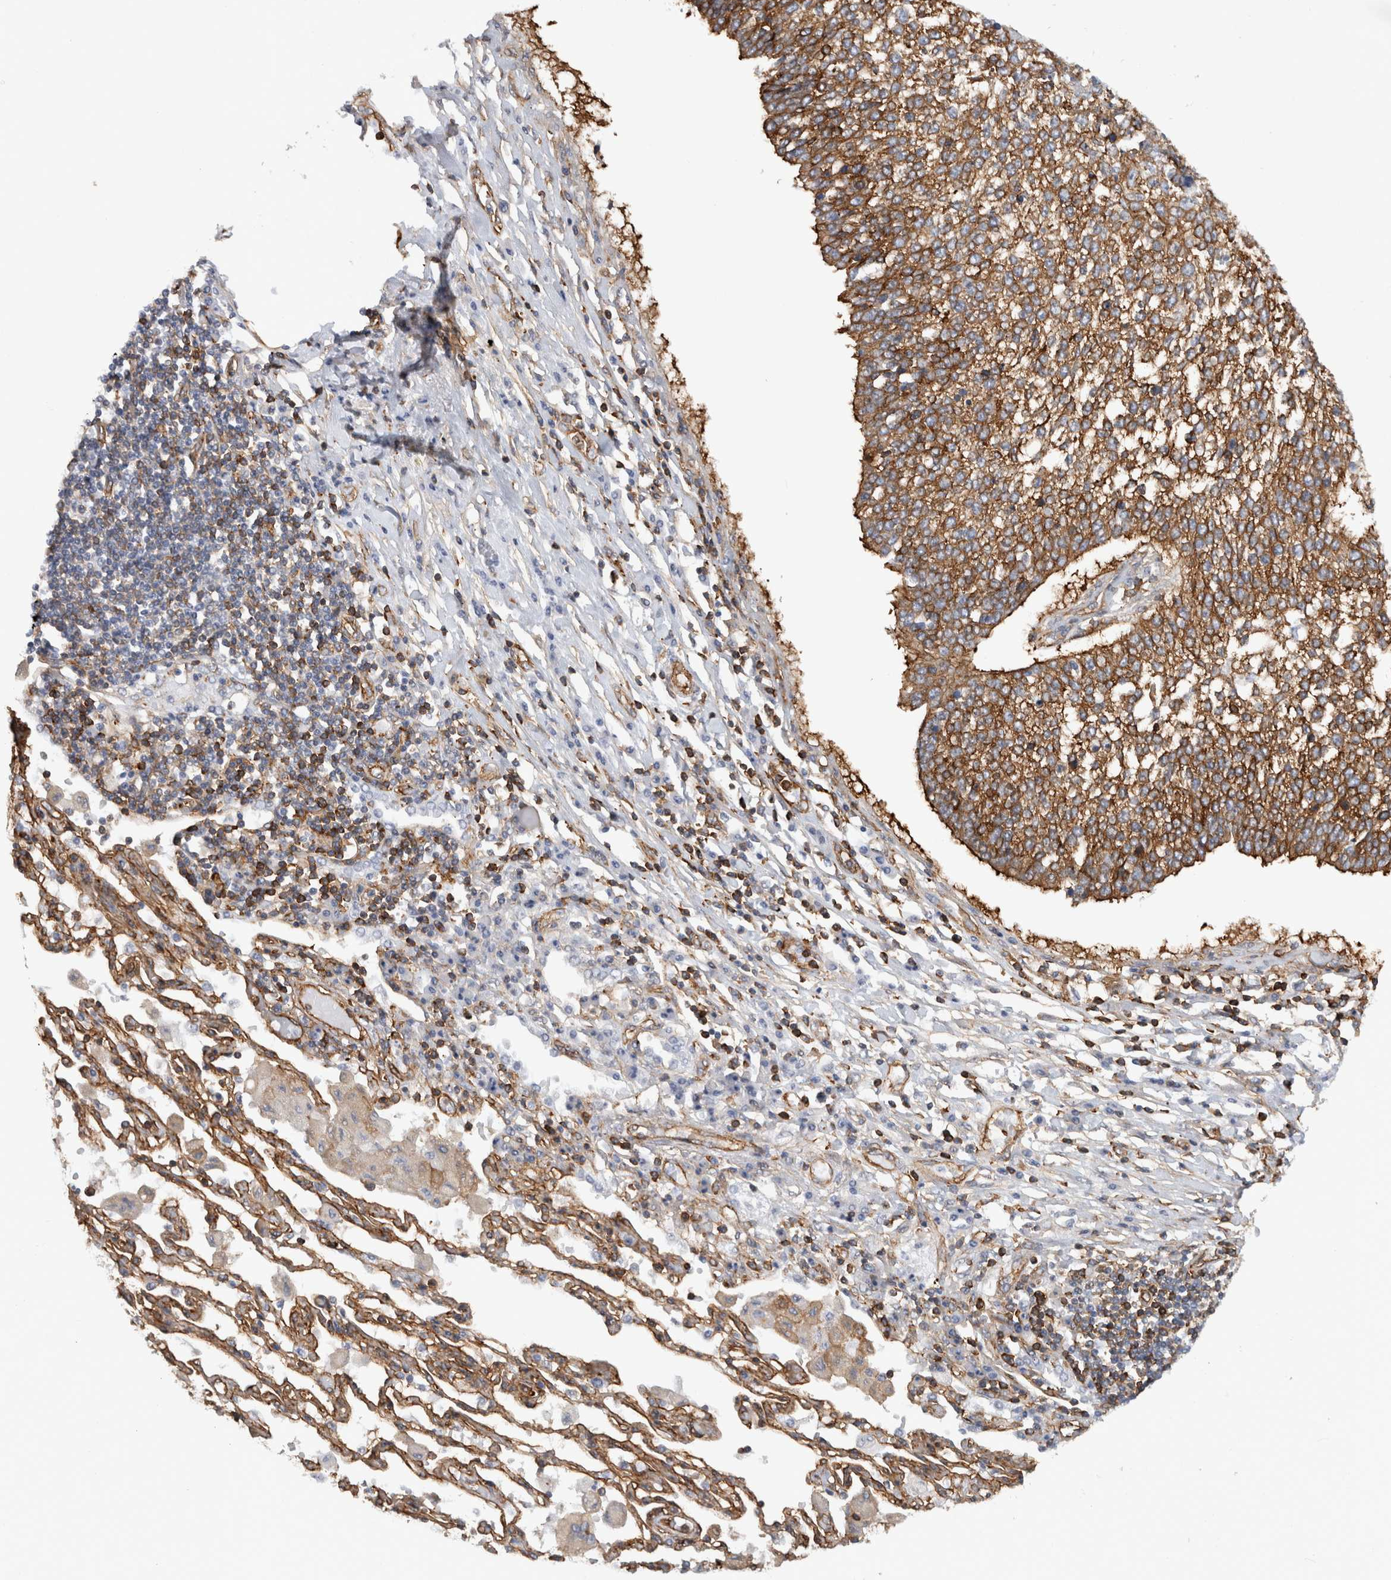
{"staining": {"intensity": "moderate", "quantity": ">75%", "location": "cytoplasmic/membranous"}, "tissue": "lung cancer", "cell_type": "Tumor cells", "image_type": "cancer", "snomed": [{"axis": "morphology", "description": "Normal tissue, NOS"}, {"axis": "morphology", "description": "Squamous cell carcinoma, NOS"}, {"axis": "topography", "description": "Cartilage tissue"}, {"axis": "topography", "description": "Bronchus"}, {"axis": "topography", "description": "Lung"}, {"axis": "topography", "description": "Peripheral nerve tissue"}], "caption": "Protein expression analysis of squamous cell carcinoma (lung) demonstrates moderate cytoplasmic/membranous positivity in approximately >75% of tumor cells.", "gene": "AHNAK", "patient": {"sex": "female", "age": 49}}